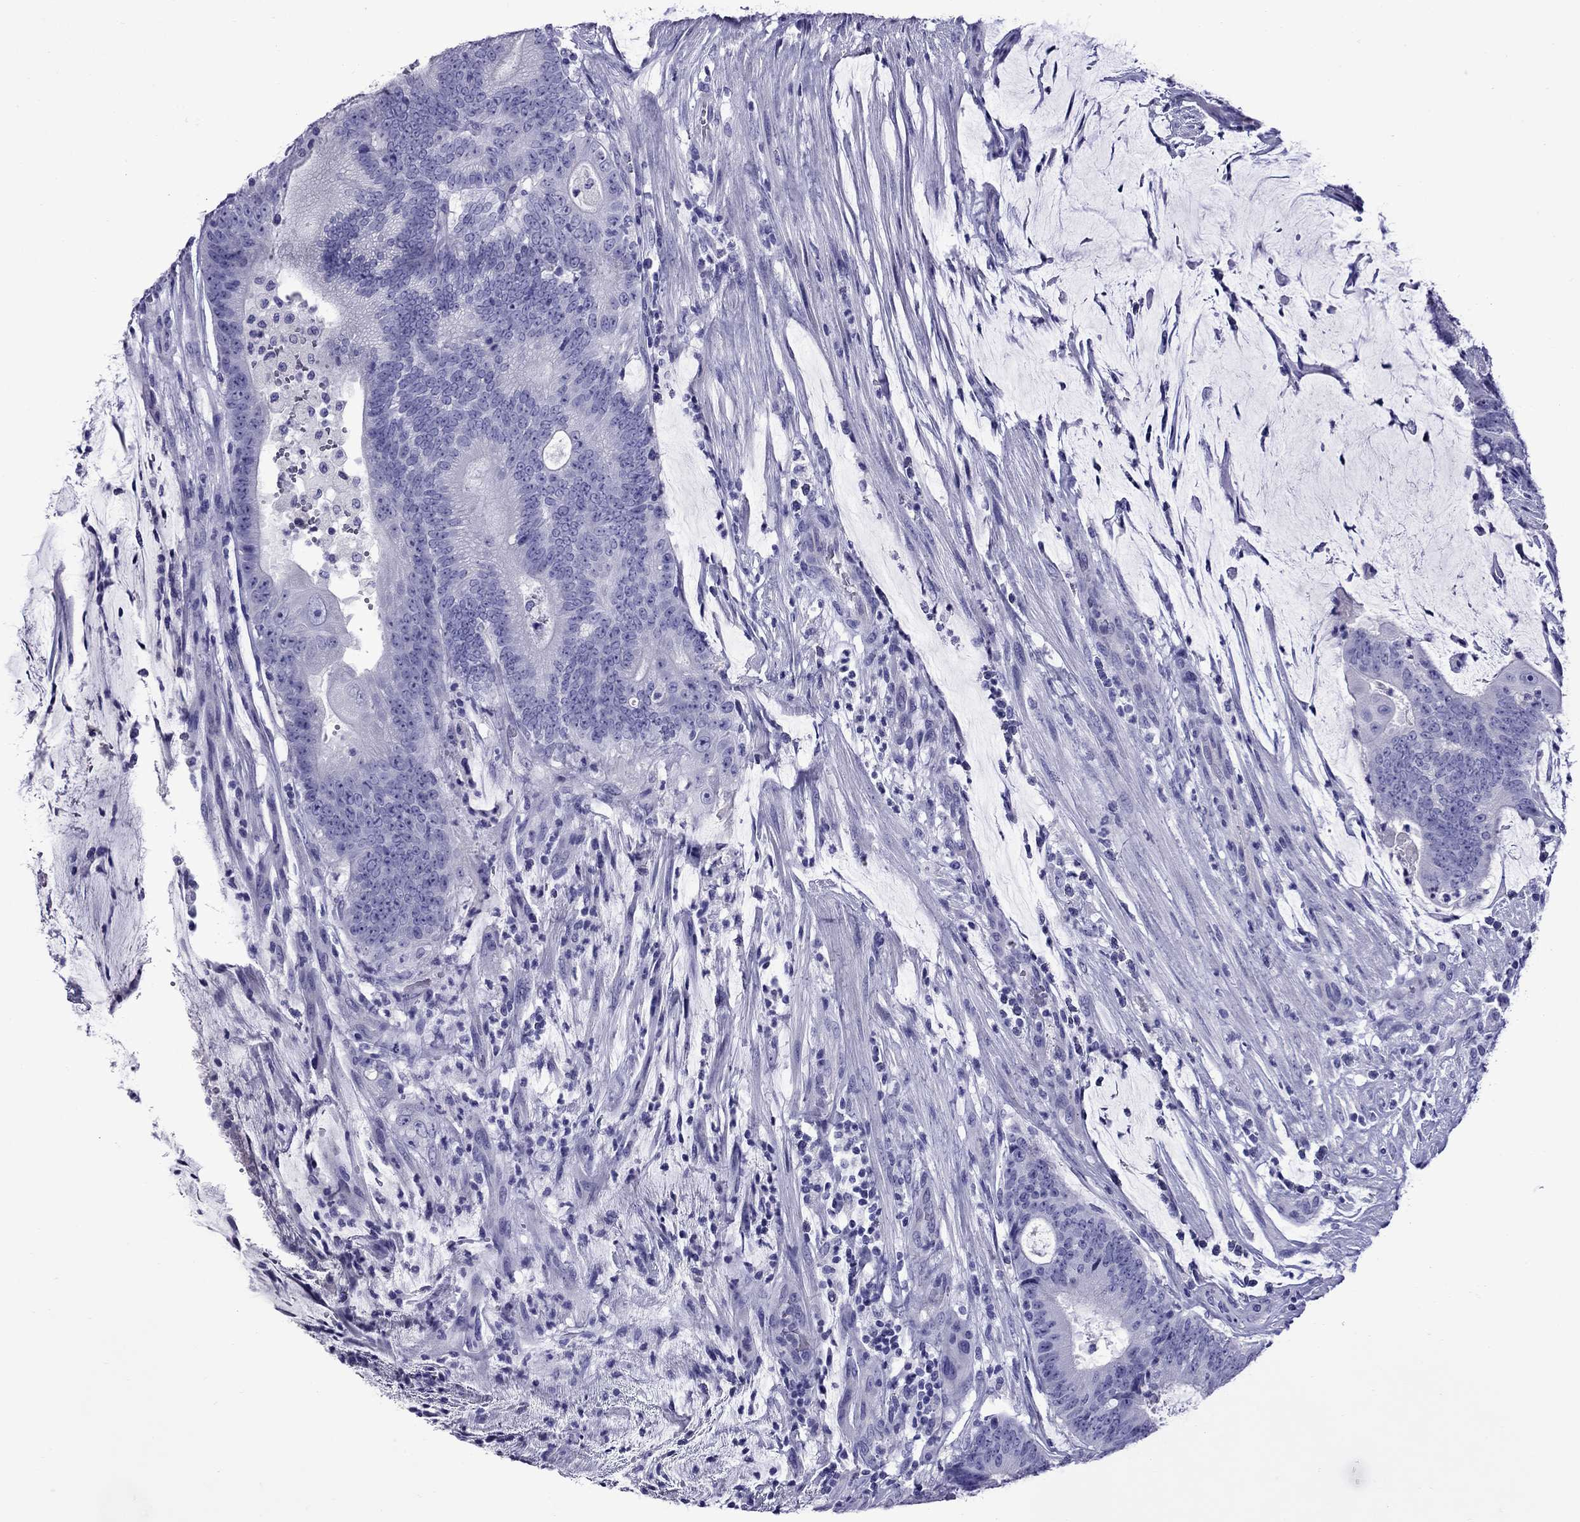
{"staining": {"intensity": "negative", "quantity": "none", "location": "none"}, "tissue": "colorectal cancer", "cell_type": "Tumor cells", "image_type": "cancer", "snomed": [{"axis": "morphology", "description": "Adenocarcinoma, NOS"}, {"axis": "topography", "description": "Colon"}], "caption": "Immunohistochemical staining of human colorectal cancer (adenocarcinoma) demonstrates no significant positivity in tumor cells.", "gene": "CRYBA1", "patient": {"sex": "female", "age": 43}}